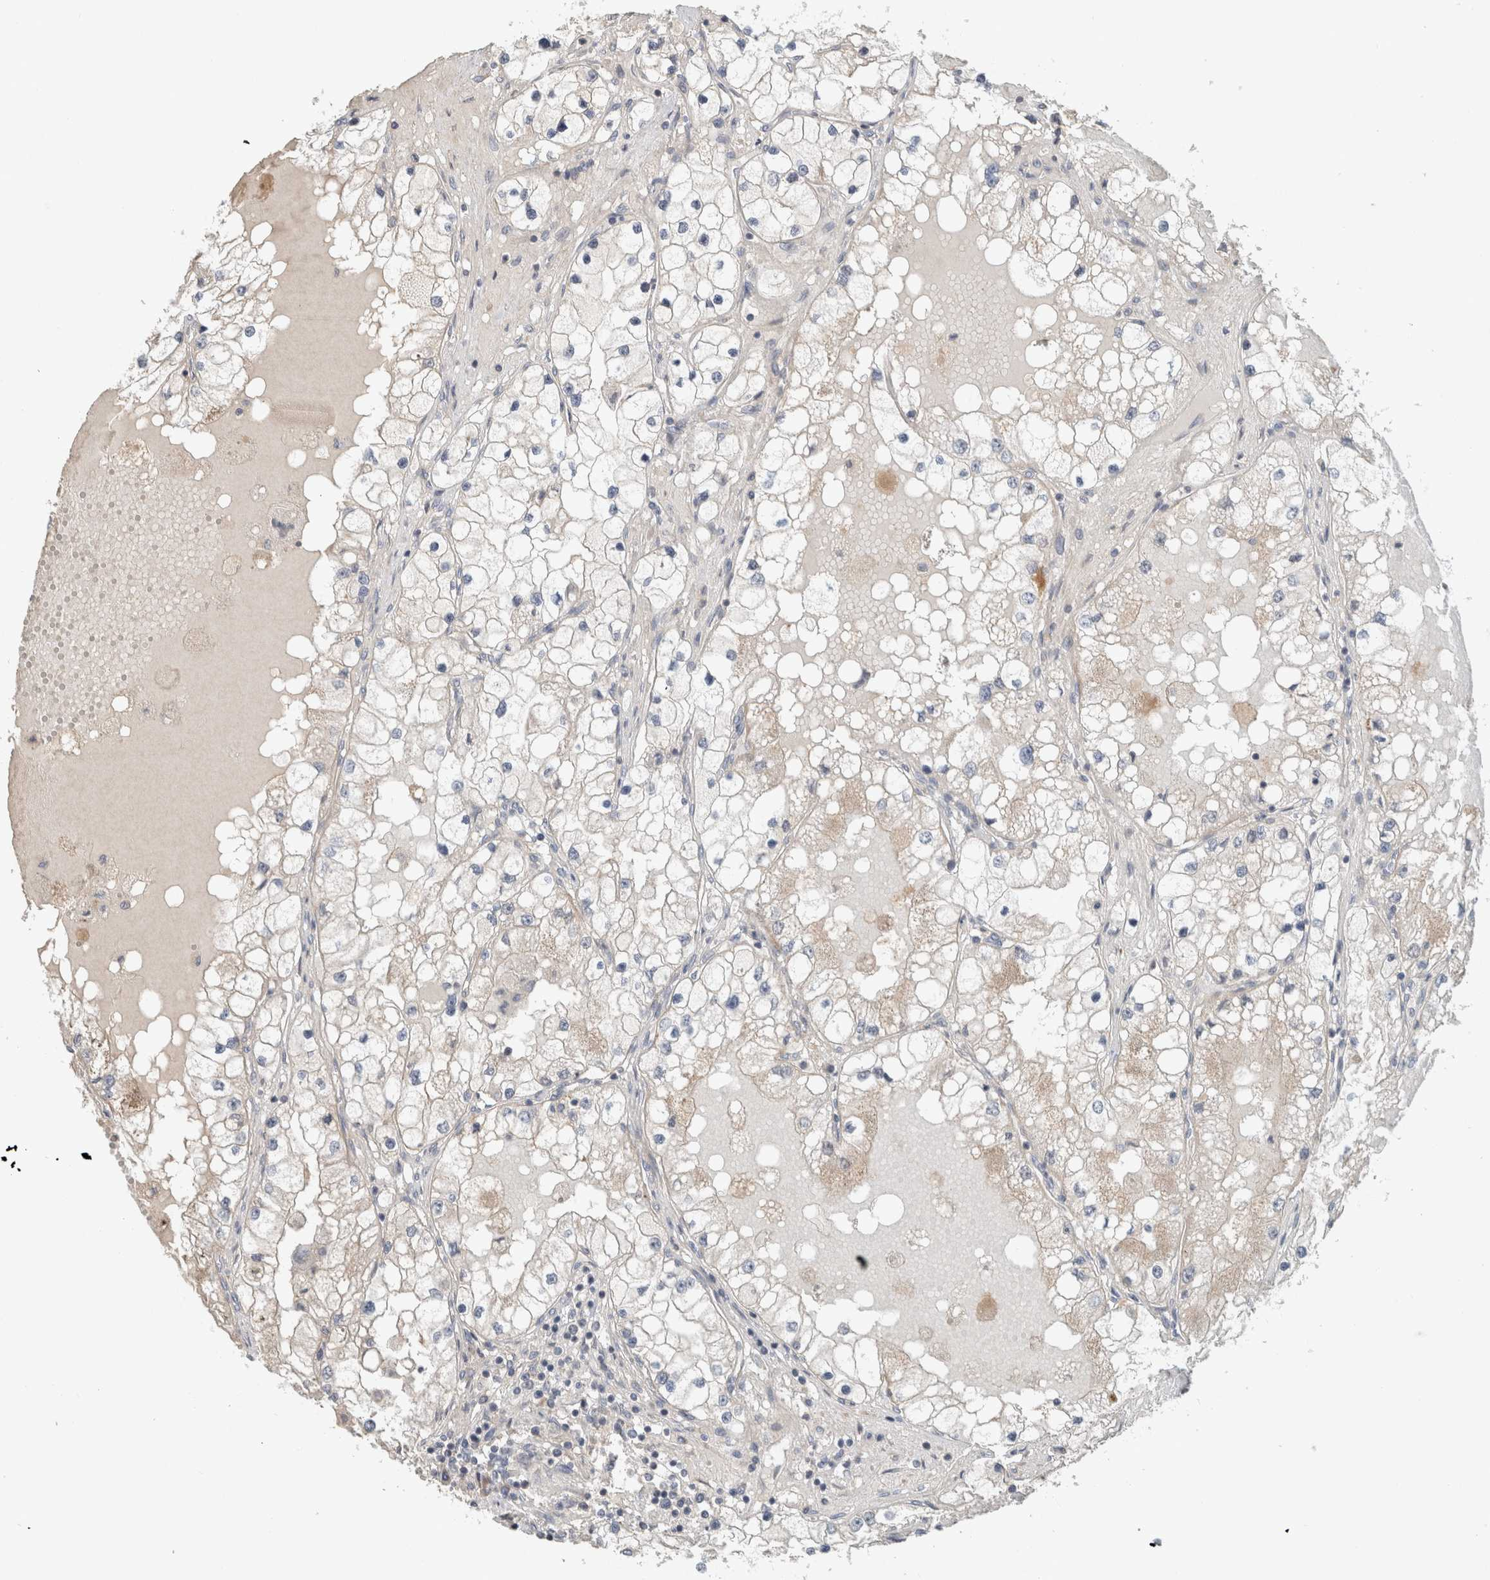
{"staining": {"intensity": "negative", "quantity": "none", "location": "none"}, "tissue": "renal cancer", "cell_type": "Tumor cells", "image_type": "cancer", "snomed": [{"axis": "morphology", "description": "Adenocarcinoma, NOS"}, {"axis": "topography", "description": "Kidney"}], "caption": "Renal cancer (adenocarcinoma) was stained to show a protein in brown. There is no significant staining in tumor cells.", "gene": "ERCC6L2", "patient": {"sex": "male", "age": 68}}